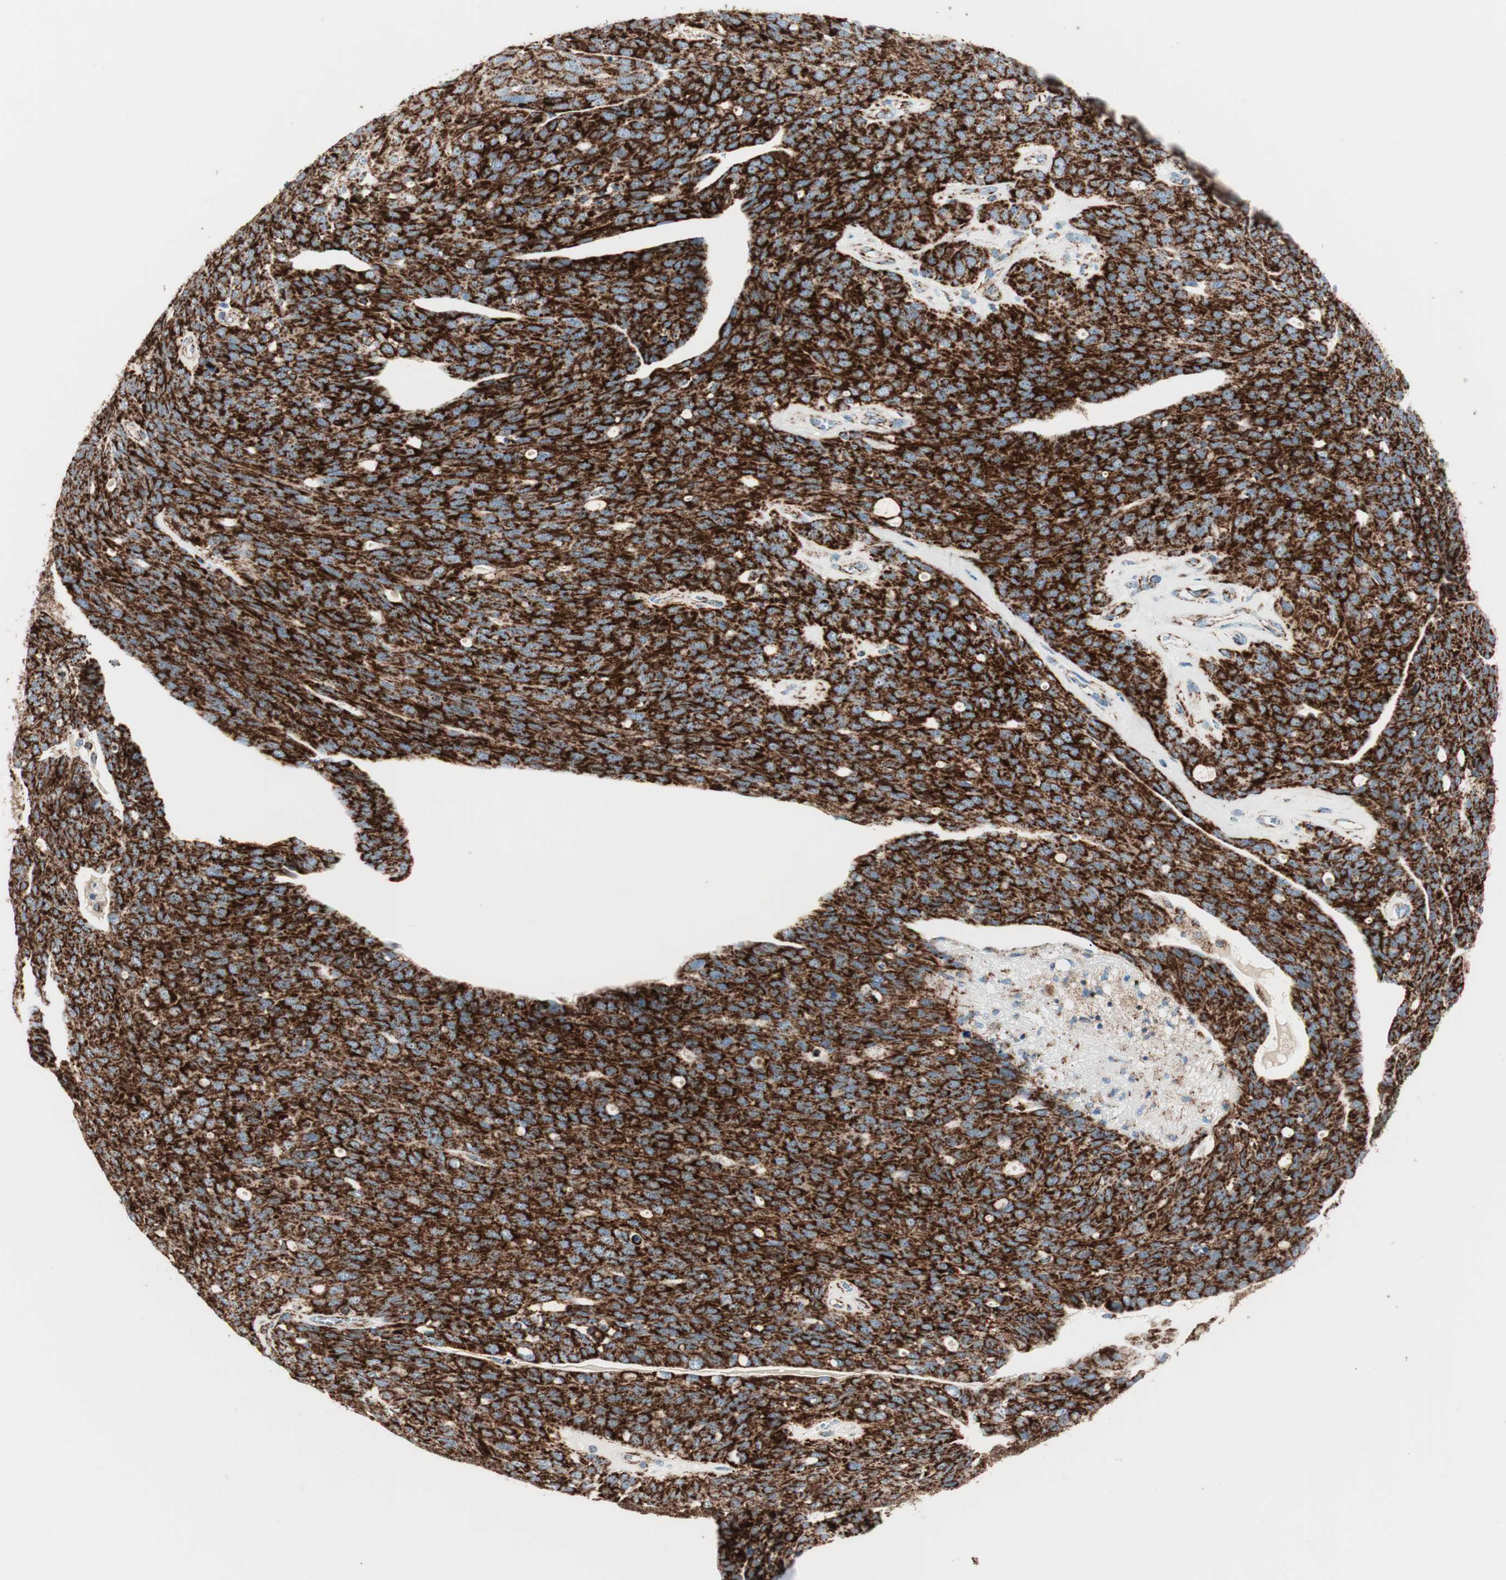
{"staining": {"intensity": "strong", "quantity": ">75%", "location": "cytoplasmic/membranous"}, "tissue": "ovarian cancer", "cell_type": "Tumor cells", "image_type": "cancer", "snomed": [{"axis": "morphology", "description": "Carcinoma, endometroid"}, {"axis": "topography", "description": "Ovary"}], "caption": "A brown stain shows strong cytoplasmic/membranous positivity of a protein in ovarian cancer tumor cells.", "gene": "TOMM20", "patient": {"sex": "female", "age": 60}}